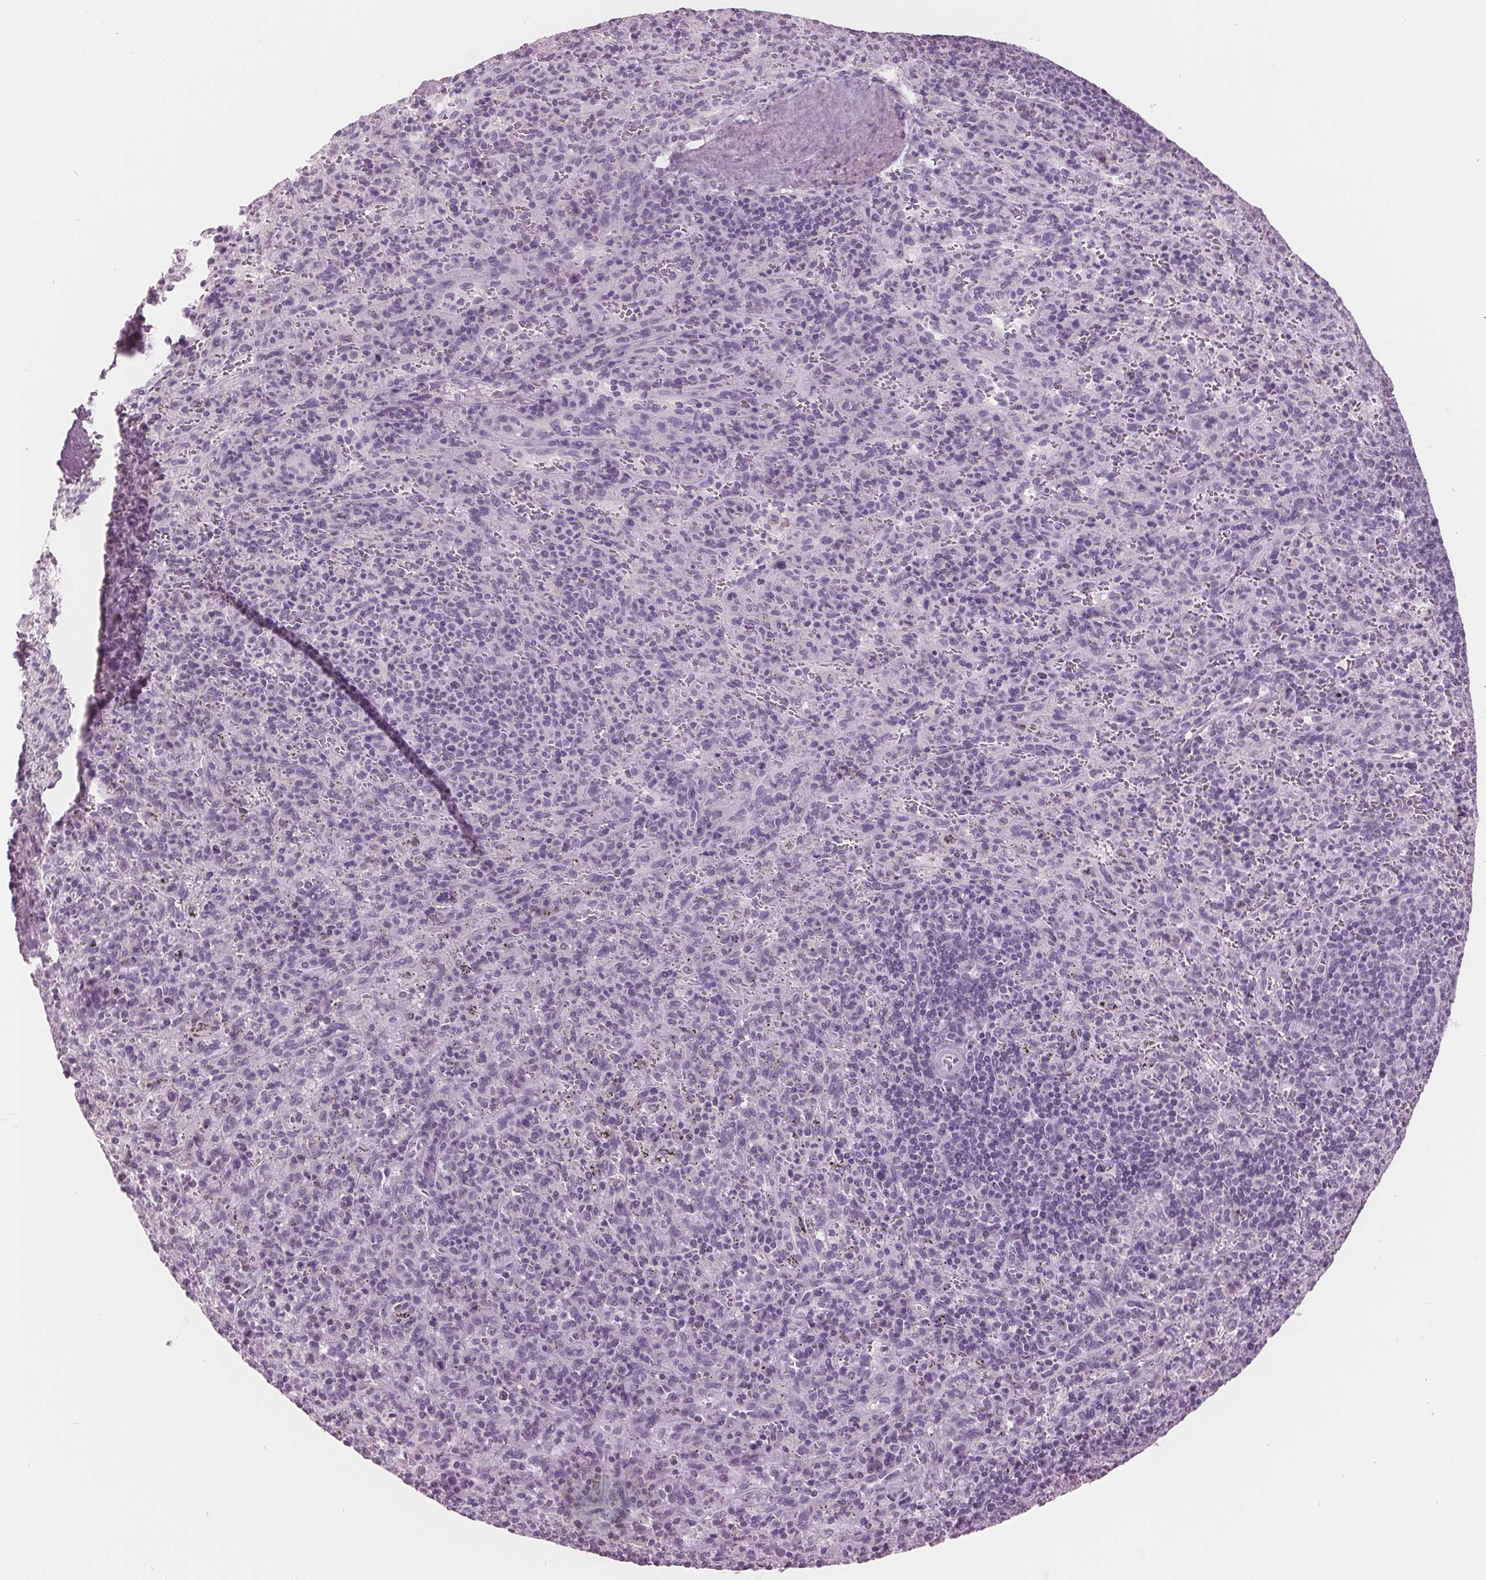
{"staining": {"intensity": "negative", "quantity": "none", "location": "none"}, "tissue": "spleen", "cell_type": "Cells in red pulp", "image_type": "normal", "snomed": [{"axis": "morphology", "description": "Normal tissue, NOS"}, {"axis": "topography", "description": "Spleen"}], "caption": "IHC micrograph of benign spleen: human spleen stained with DAB (3,3'-diaminobenzidine) shows no significant protein staining in cells in red pulp. The staining was performed using DAB to visualize the protein expression in brown, while the nuclei were stained in blue with hematoxylin (Magnification: 20x).", "gene": "AMBP", "patient": {"sex": "male", "age": 57}}